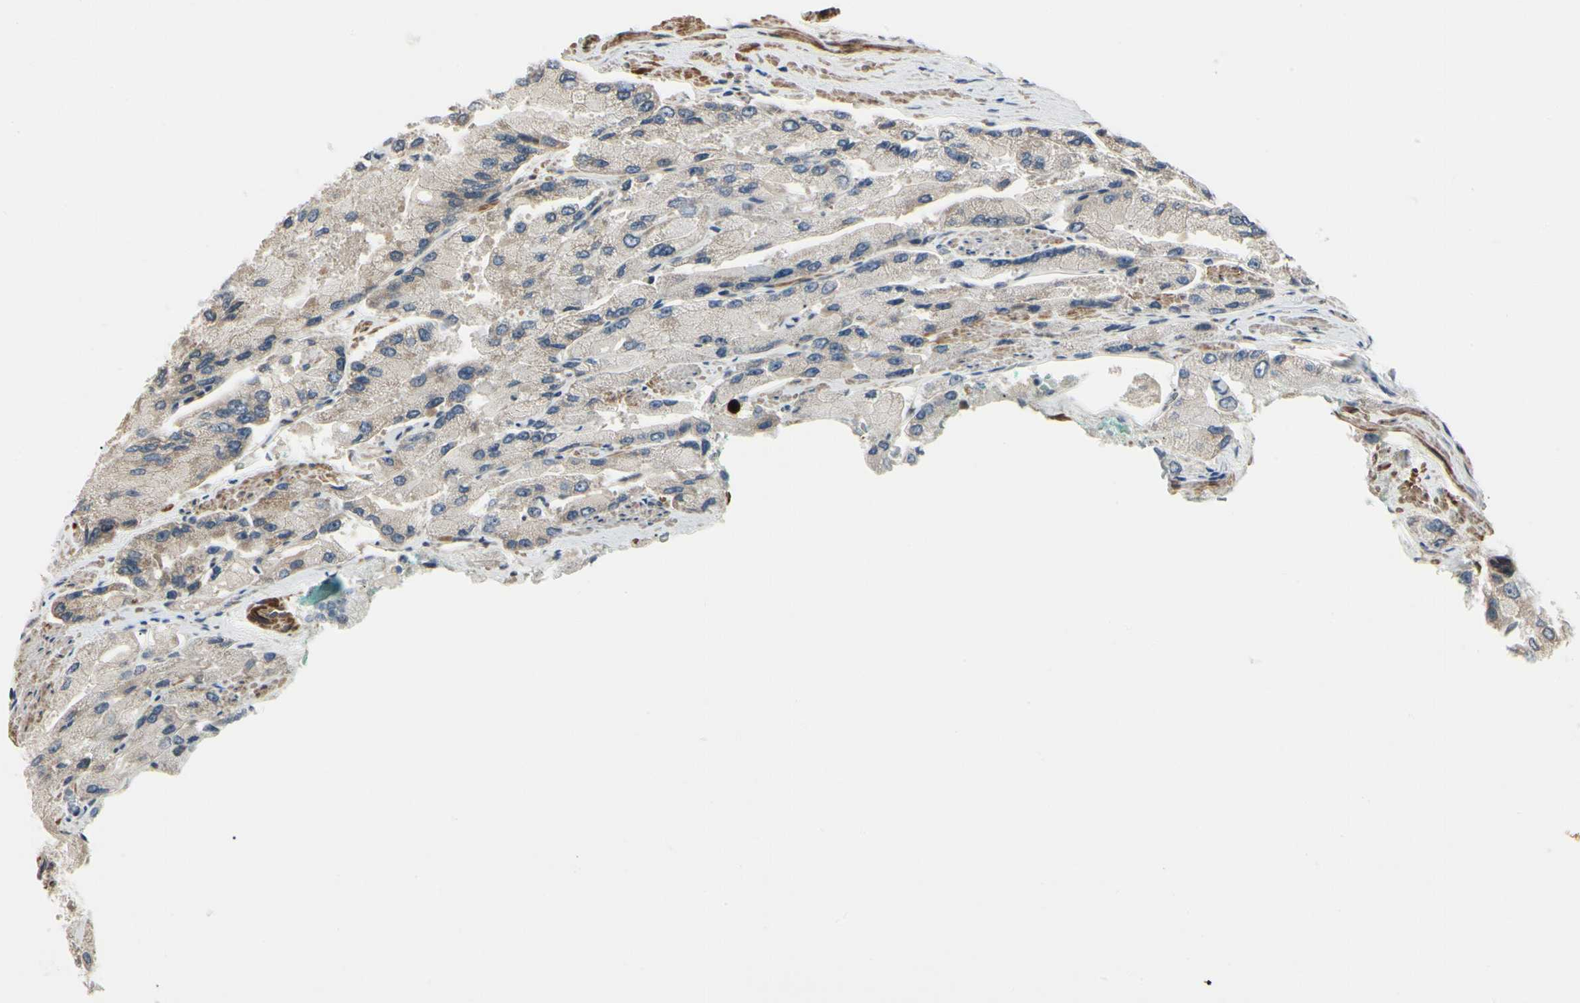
{"staining": {"intensity": "weak", "quantity": "<25%", "location": "cytoplasmic/membranous"}, "tissue": "prostate cancer", "cell_type": "Tumor cells", "image_type": "cancer", "snomed": [{"axis": "morphology", "description": "Adenocarcinoma, High grade"}, {"axis": "topography", "description": "Prostate"}], "caption": "Immunohistochemistry photomicrograph of human prostate cancer stained for a protein (brown), which displays no positivity in tumor cells.", "gene": "P4HA3", "patient": {"sex": "male", "age": 58}}